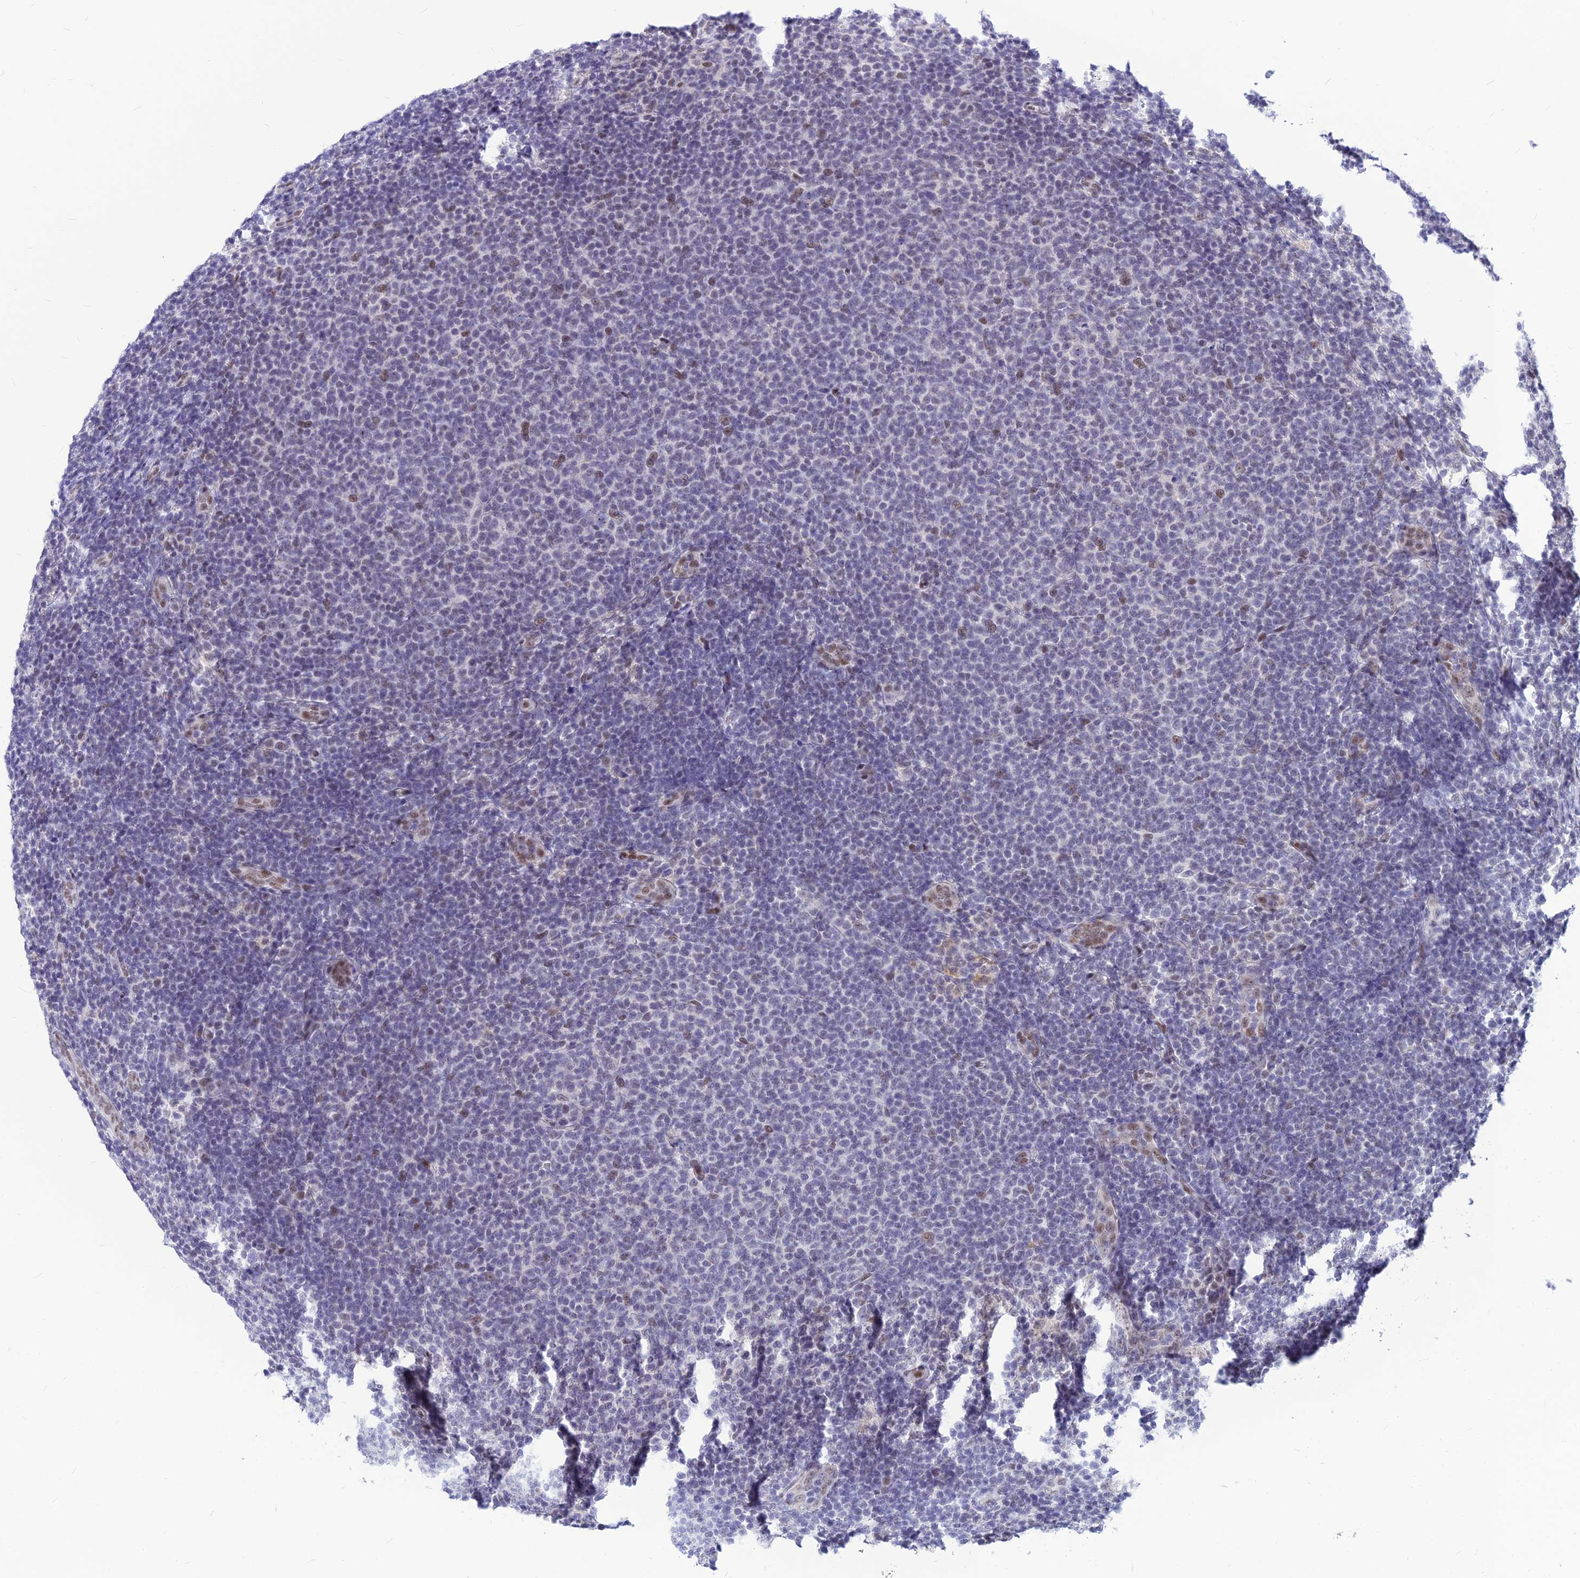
{"staining": {"intensity": "negative", "quantity": "none", "location": "none"}, "tissue": "lymphoma", "cell_type": "Tumor cells", "image_type": "cancer", "snomed": [{"axis": "morphology", "description": "Malignant lymphoma, non-Hodgkin's type, Low grade"}, {"axis": "topography", "description": "Lymph node"}], "caption": "This is an immunohistochemistry (IHC) histopathology image of lymphoma. There is no positivity in tumor cells.", "gene": "KCTD13", "patient": {"sex": "male", "age": 66}}